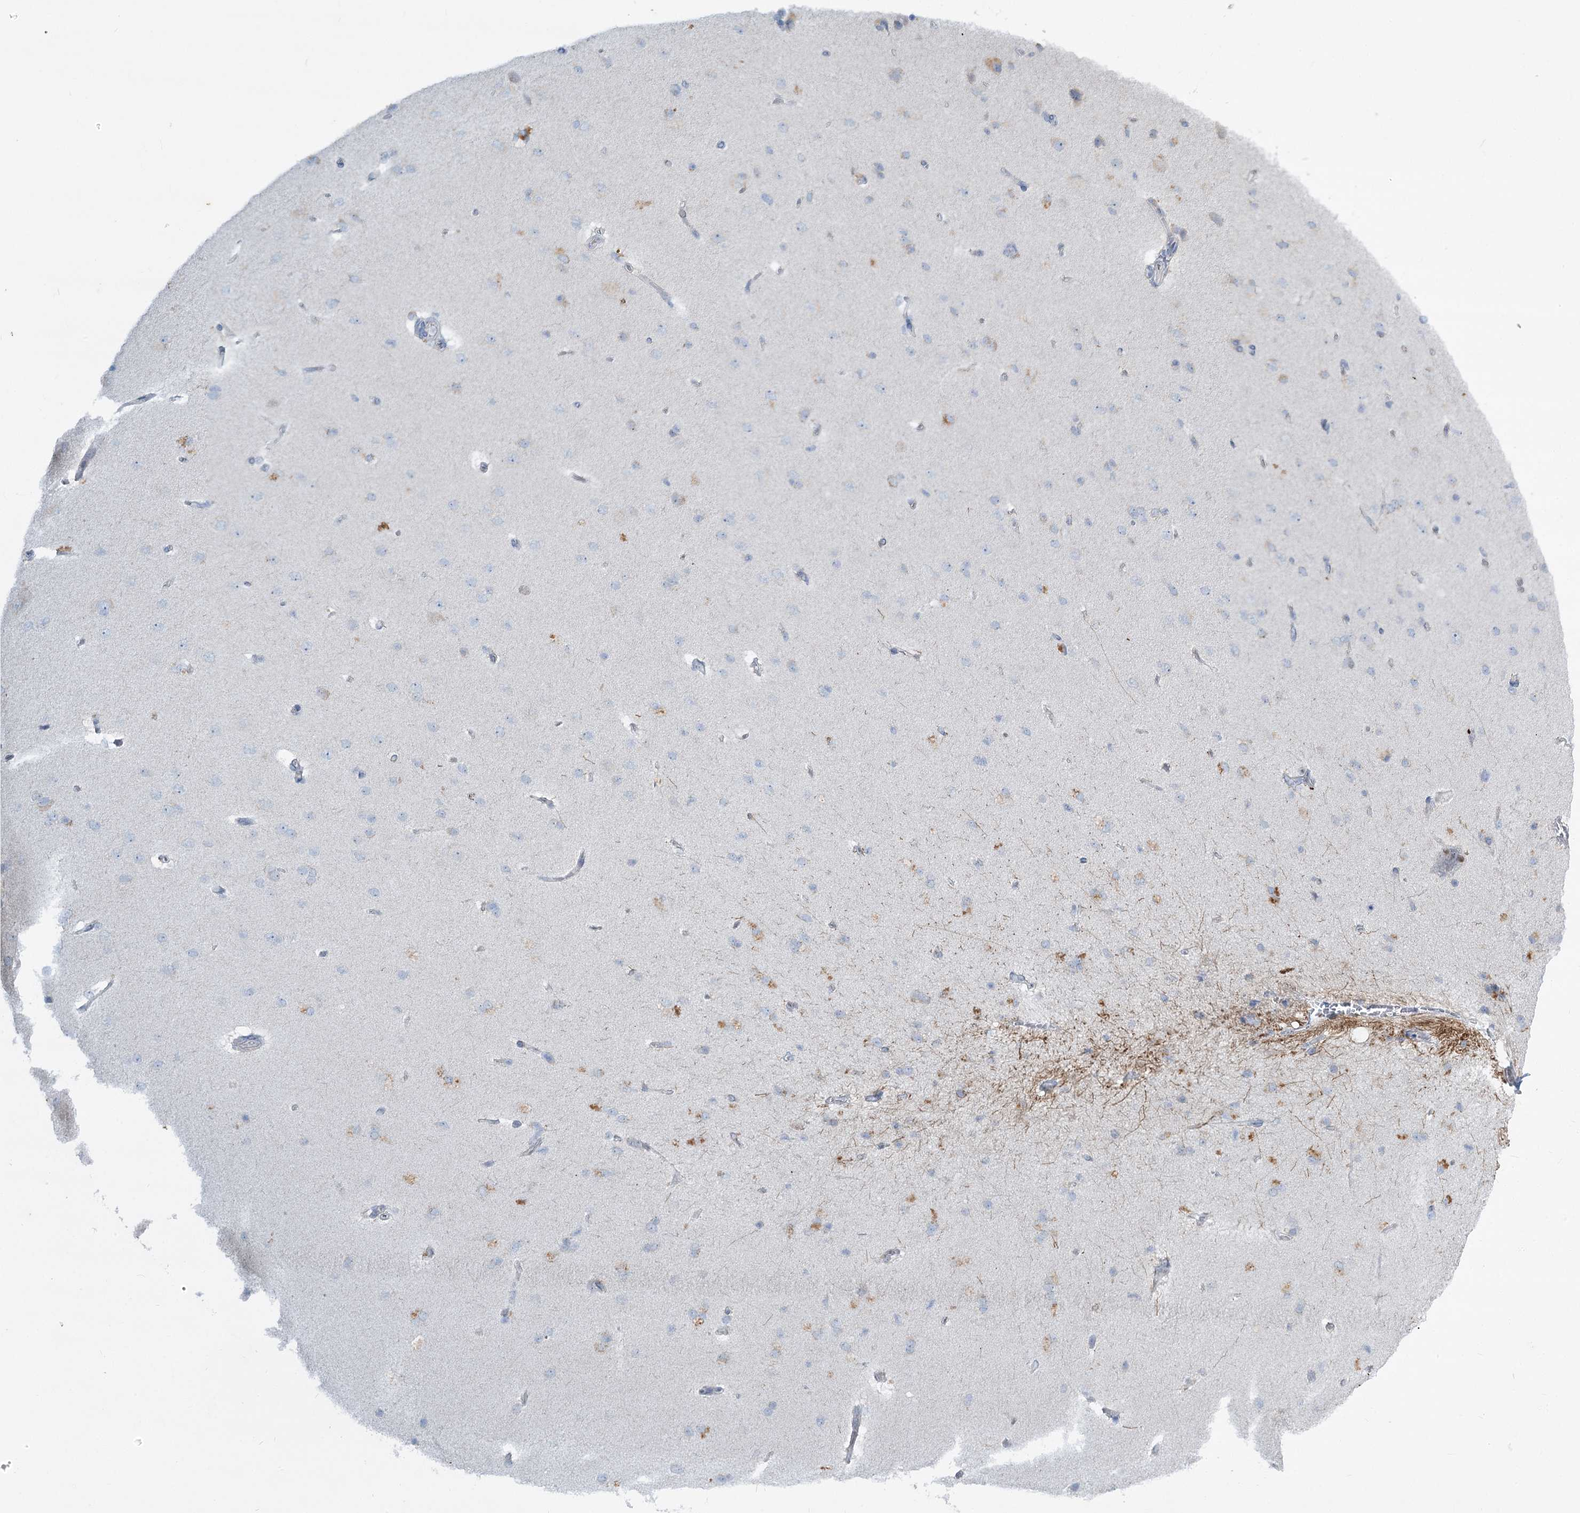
{"staining": {"intensity": "negative", "quantity": "none", "location": "none"}, "tissue": "cerebral cortex", "cell_type": "Endothelial cells", "image_type": "normal", "snomed": [{"axis": "morphology", "description": "Normal tissue, NOS"}, {"axis": "topography", "description": "Cerebral cortex"}], "caption": "DAB immunohistochemical staining of normal human cerebral cortex displays no significant staining in endothelial cells. (Immunohistochemistry (ihc), brightfield microscopy, high magnification).", "gene": "ABITRAM", "patient": {"sex": "male", "age": 62}}